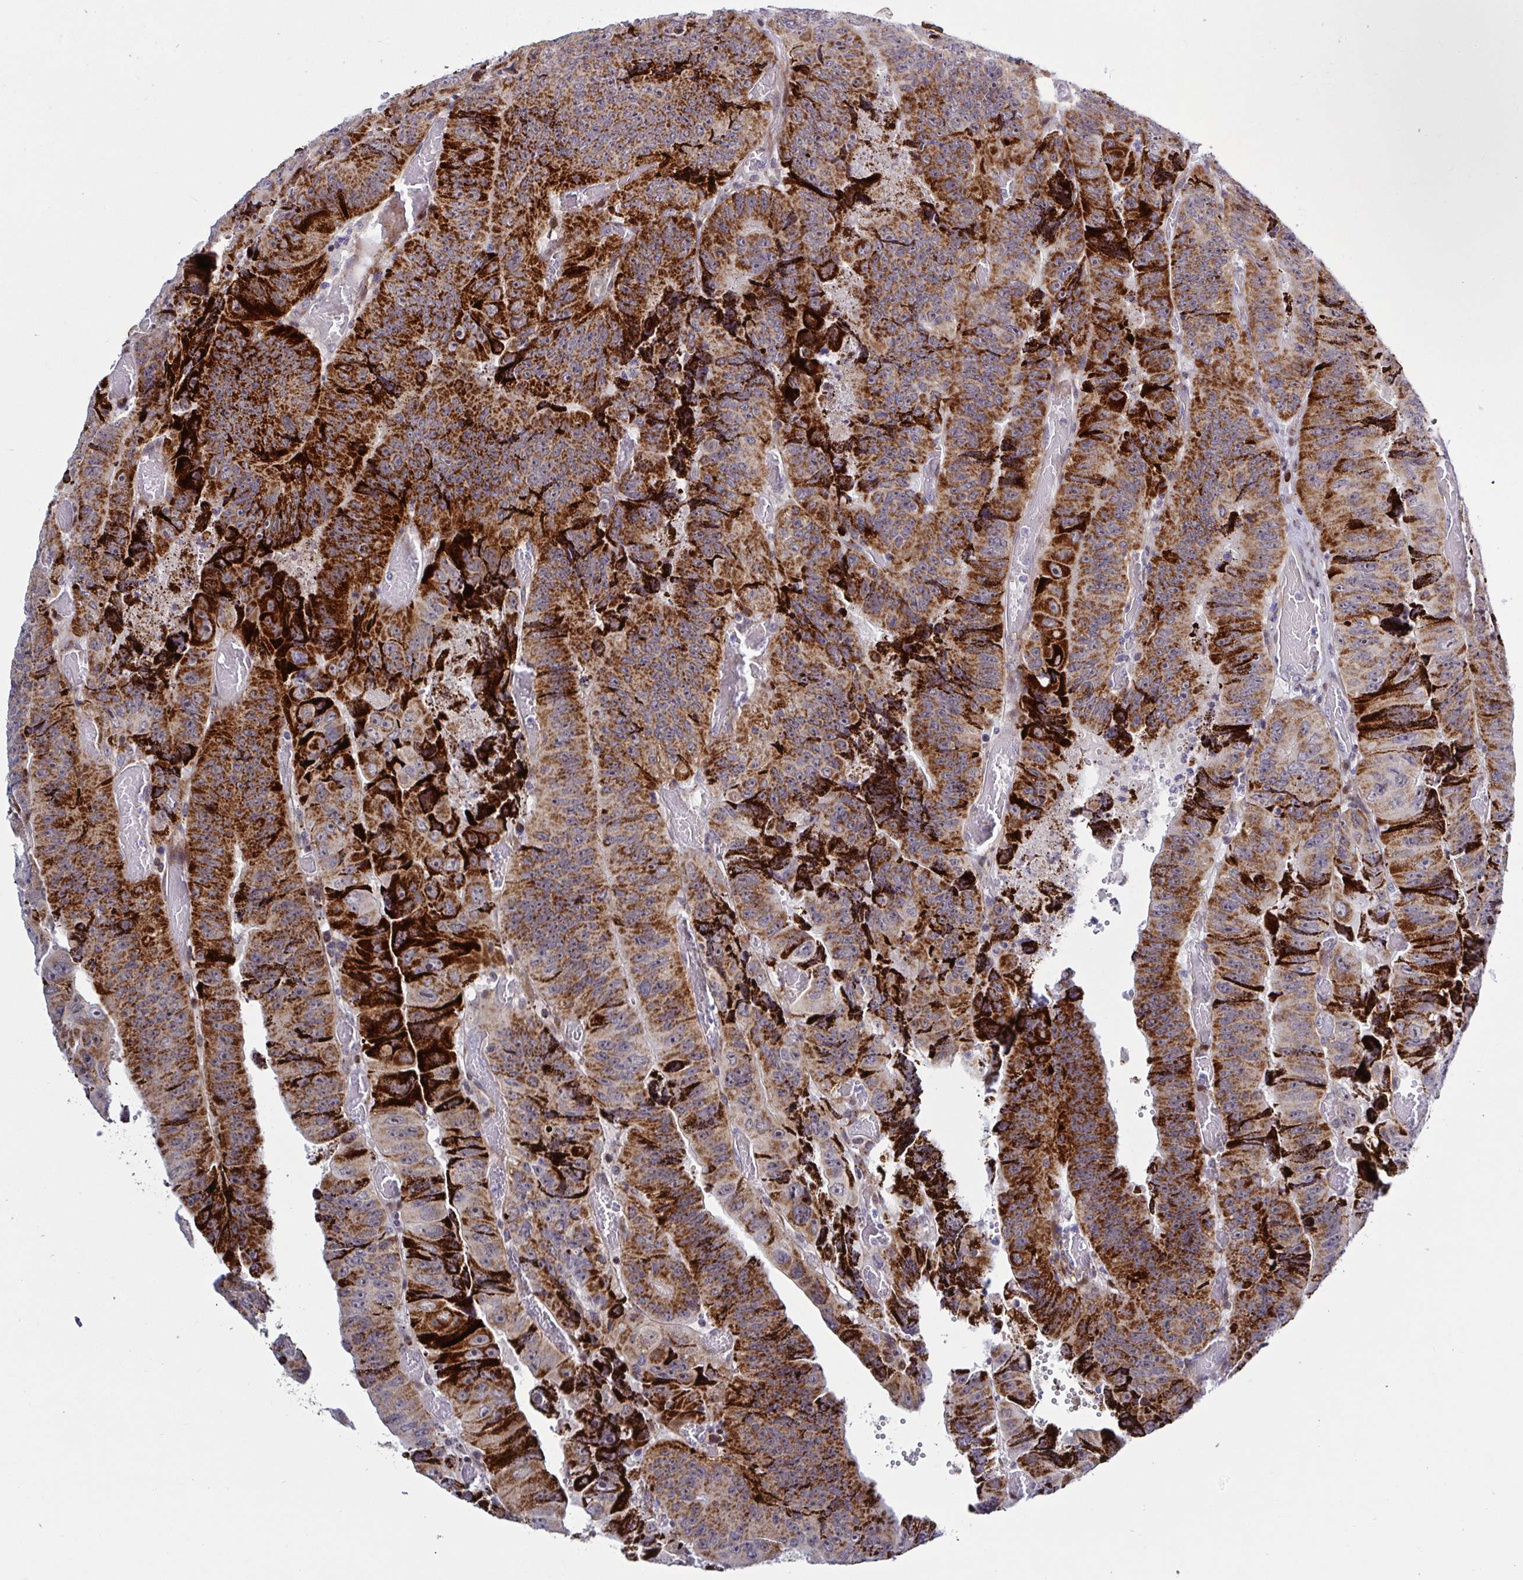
{"staining": {"intensity": "strong", "quantity": ">75%", "location": "cytoplasmic/membranous"}, "tissue": "colorectal cancer", "cell_type": "Tumor cells", "image_type": "cancer", "snomed": [{"axis": "morphology", "description": "Adenocarcinoma, NOS"}, {"axis": "topography", "description": "Colon"}], "caption": "DAB immunohistochemical staining of human adenocarcinoma (colorectal) shows strong cytoplasmic/membranous protein staining in approximately >75% of tumor cells.", "gene": "DZIP1", "patient": {"sex": "female", "age": 84}}